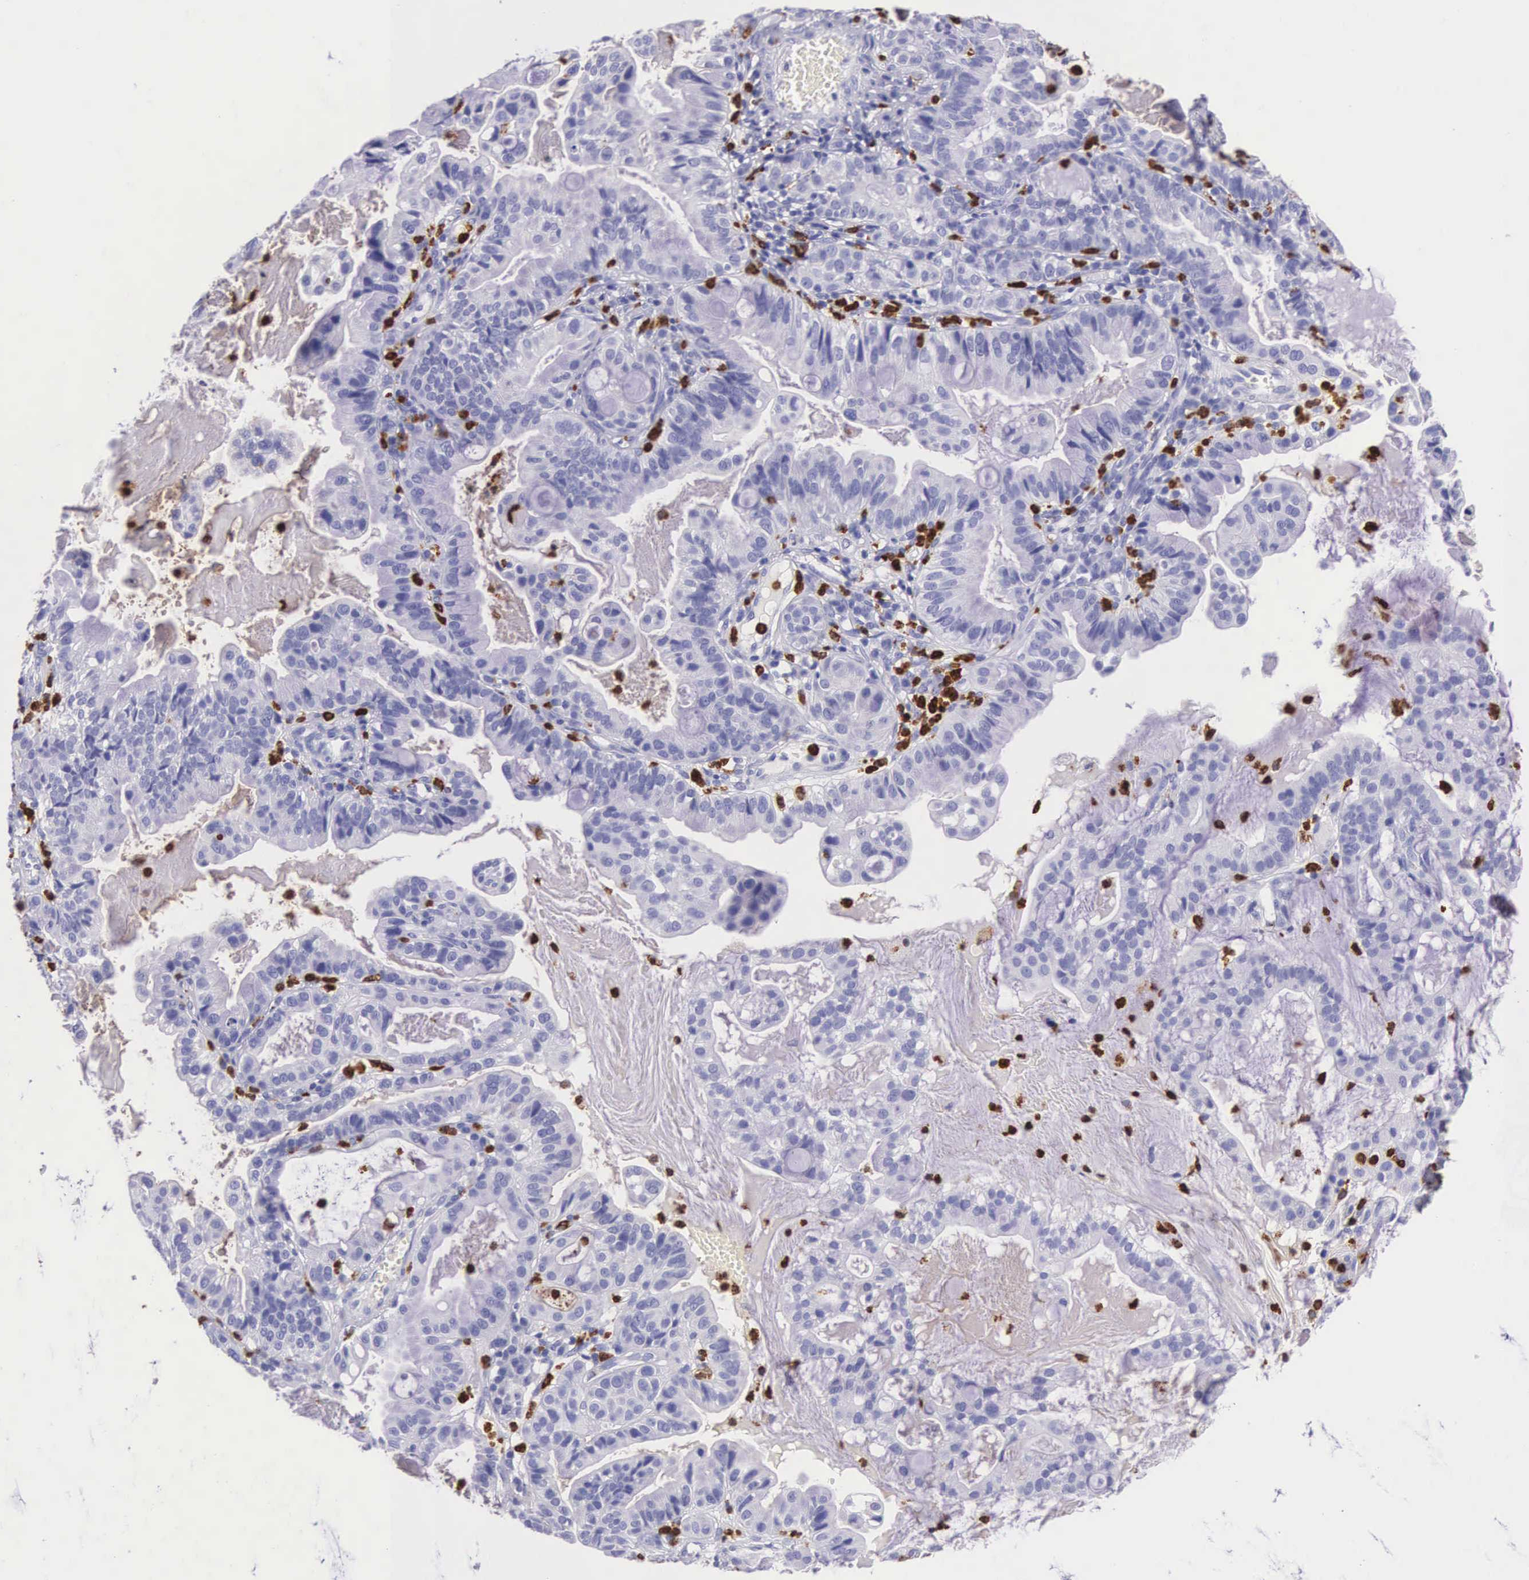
{"staining": {"intensity": "negative", "quantity": "none", "location": "none"}, "tissue": "cervical cancer", "cell_type": "Tumor cells", "image_type": "cancer", "snomed": [{"axis": "morphology", "description": "Adenocarcinoma, NOS"}, {"axis": "topography", "description": "Cervix"}], "caption": "Tumor cells show no significant positivity in cervical cancer (adenocarcinoma).", "gene": "FCN1", "patient": {"sex": "female", "age": 41}}